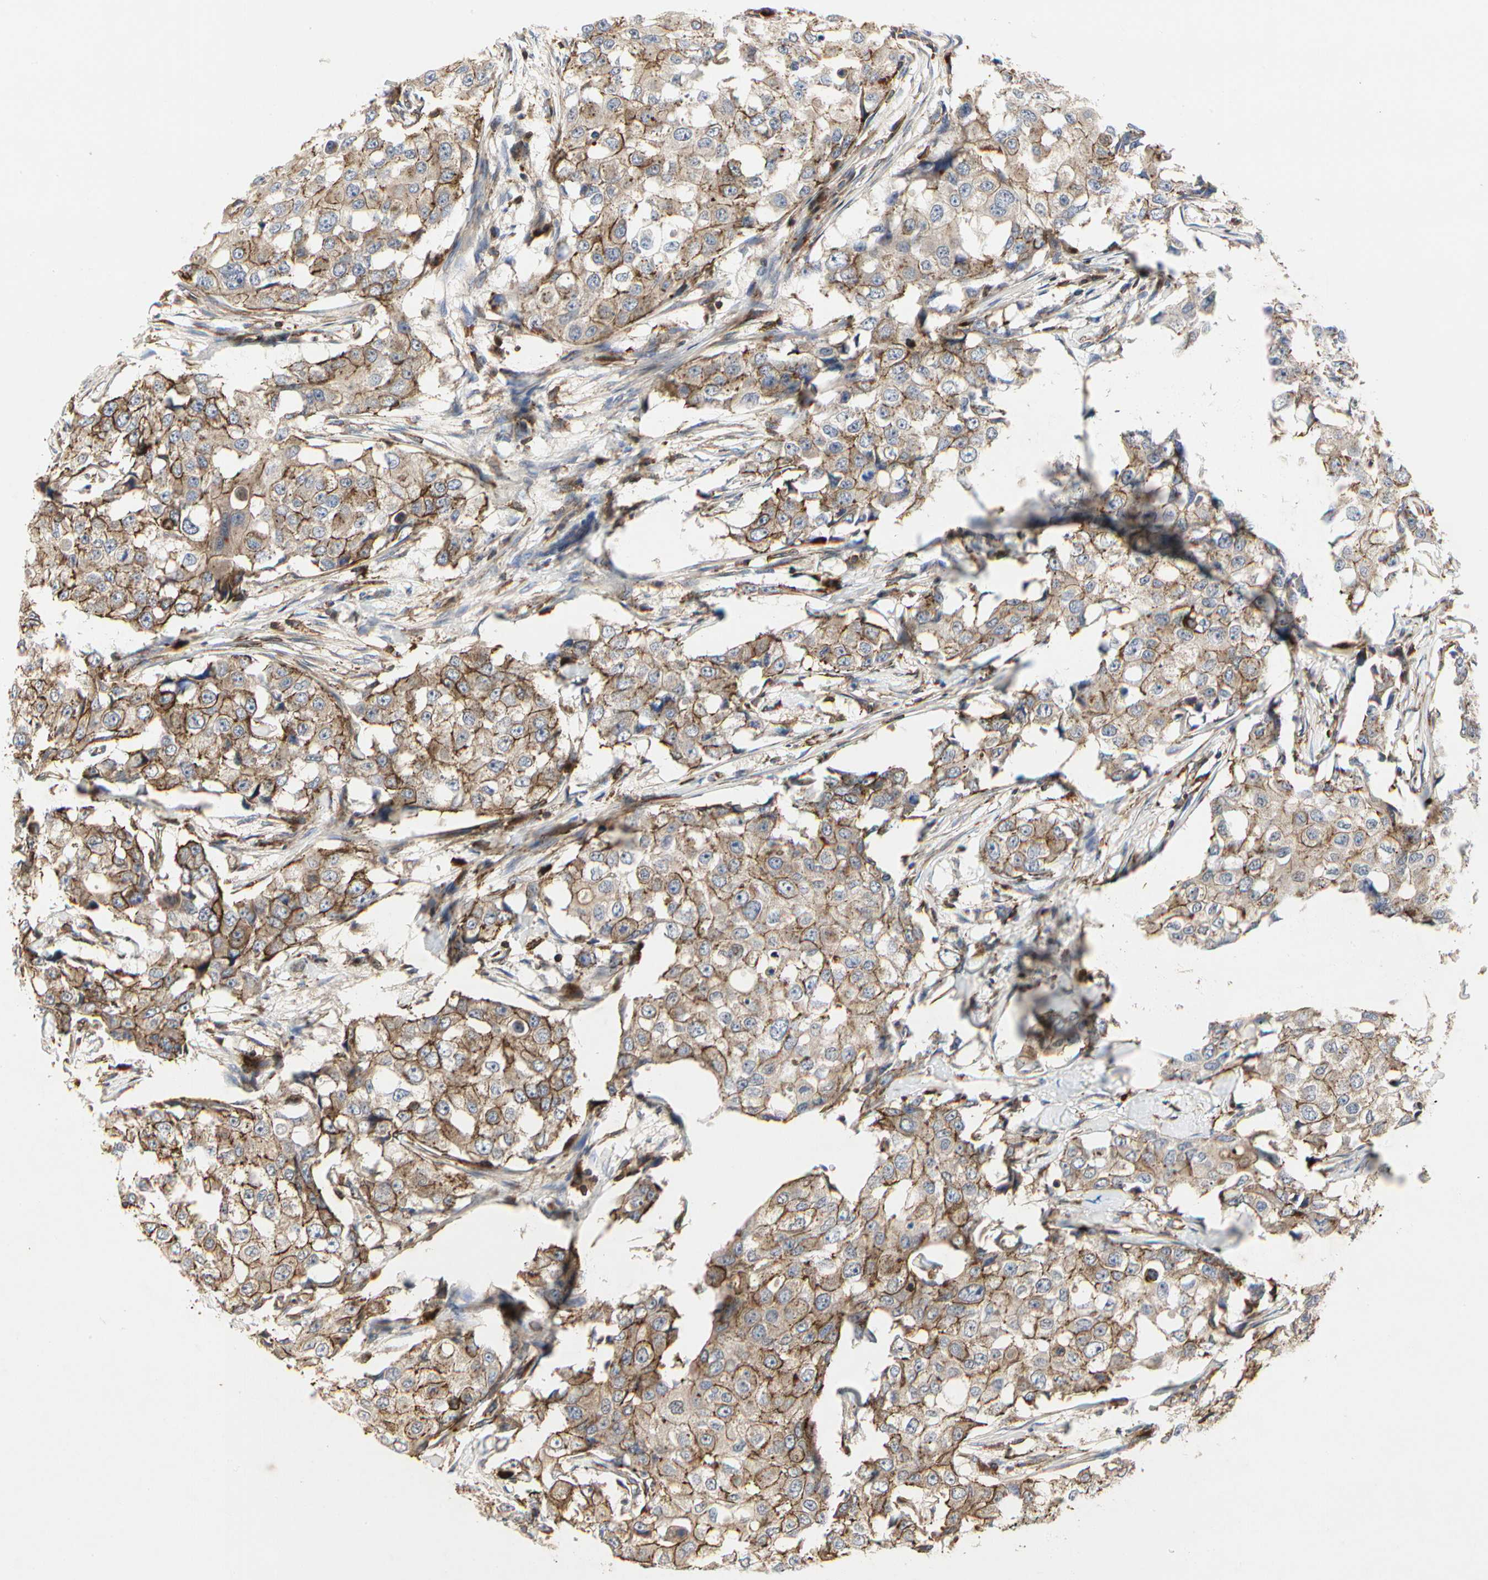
{"staining": {"intensity": "moderate", "quantity": ">75%", "location": "cytoplasmic/membranous"}, "tissue": "breast cancer", "cell_type": "Tumor cells", "image_type": "cancer", "snomed": [{"axis": "morphology", "description": "Duct carcinoma"}, {"axis": "topography", "description": "Breast"}], "caption": "Breast cancer (infiltrating ductal carcinoma) stained with a protein marker displays moderate staining in tumor cells.", "gene": "NAPG", "patient": {"sex": "female", "age": 27}}